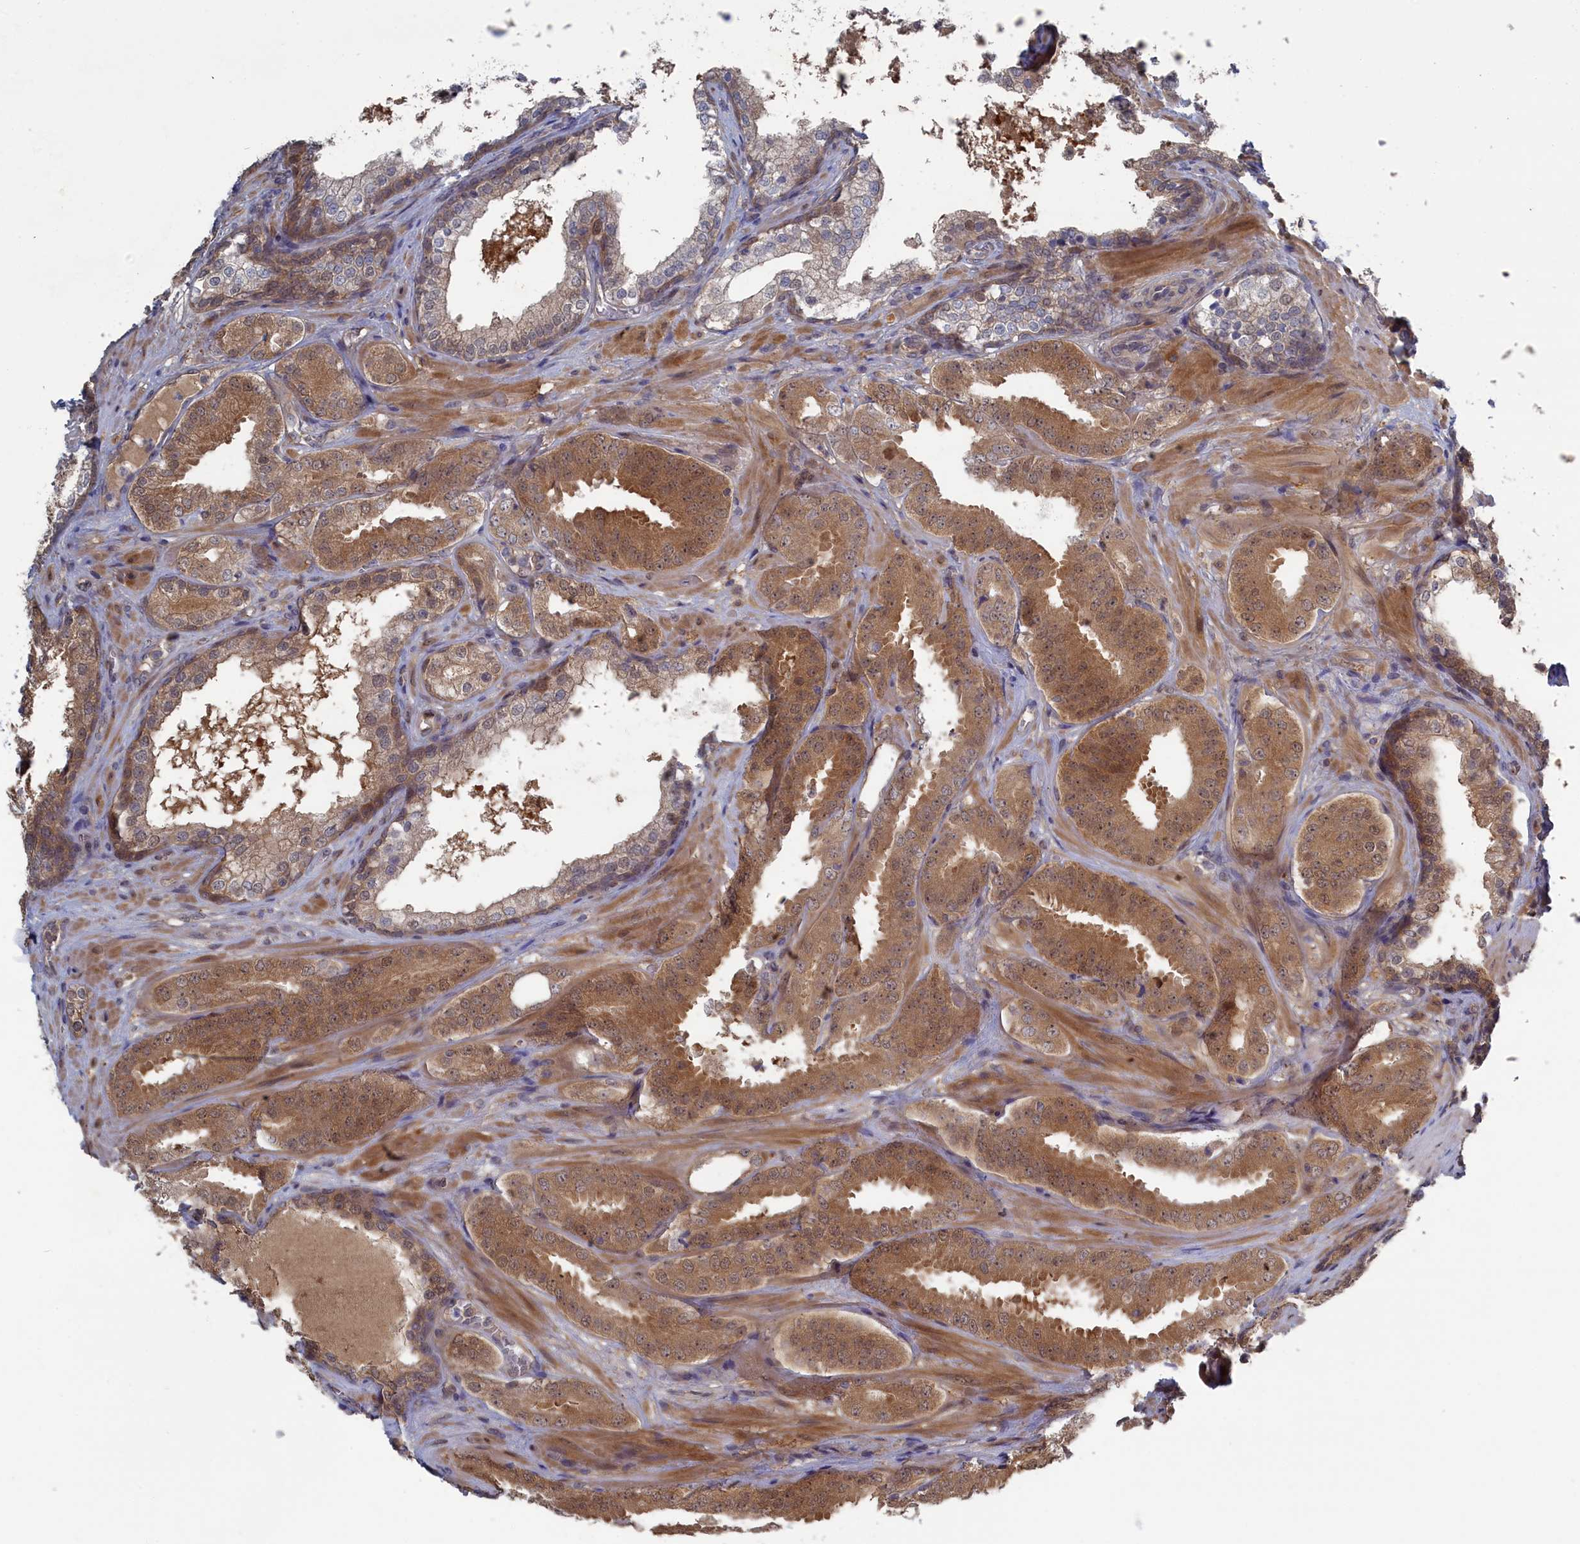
{"staining": {"intensity": "moderate", "quantity": ">75%", "location": "cytoplasmic/membranous,nuclear"}, "tissue": "prostate cancer", "cell_type": "Tumor cells", "image_type": "cancer", "snomed": [{"axis": "morphology", "description": "Adenocarcinoma, High grade"}, {"axis": "topography", "description": "Prostate"}], "caption": "Prostate cancer stained for a protein (brown) demonstrates moderate cytoplasmic/membranous and nuclear positive staining in approximately >75% of tumor cells.", "gene": "IRGQ", "patient": {"sex": "male", "age": 63}}